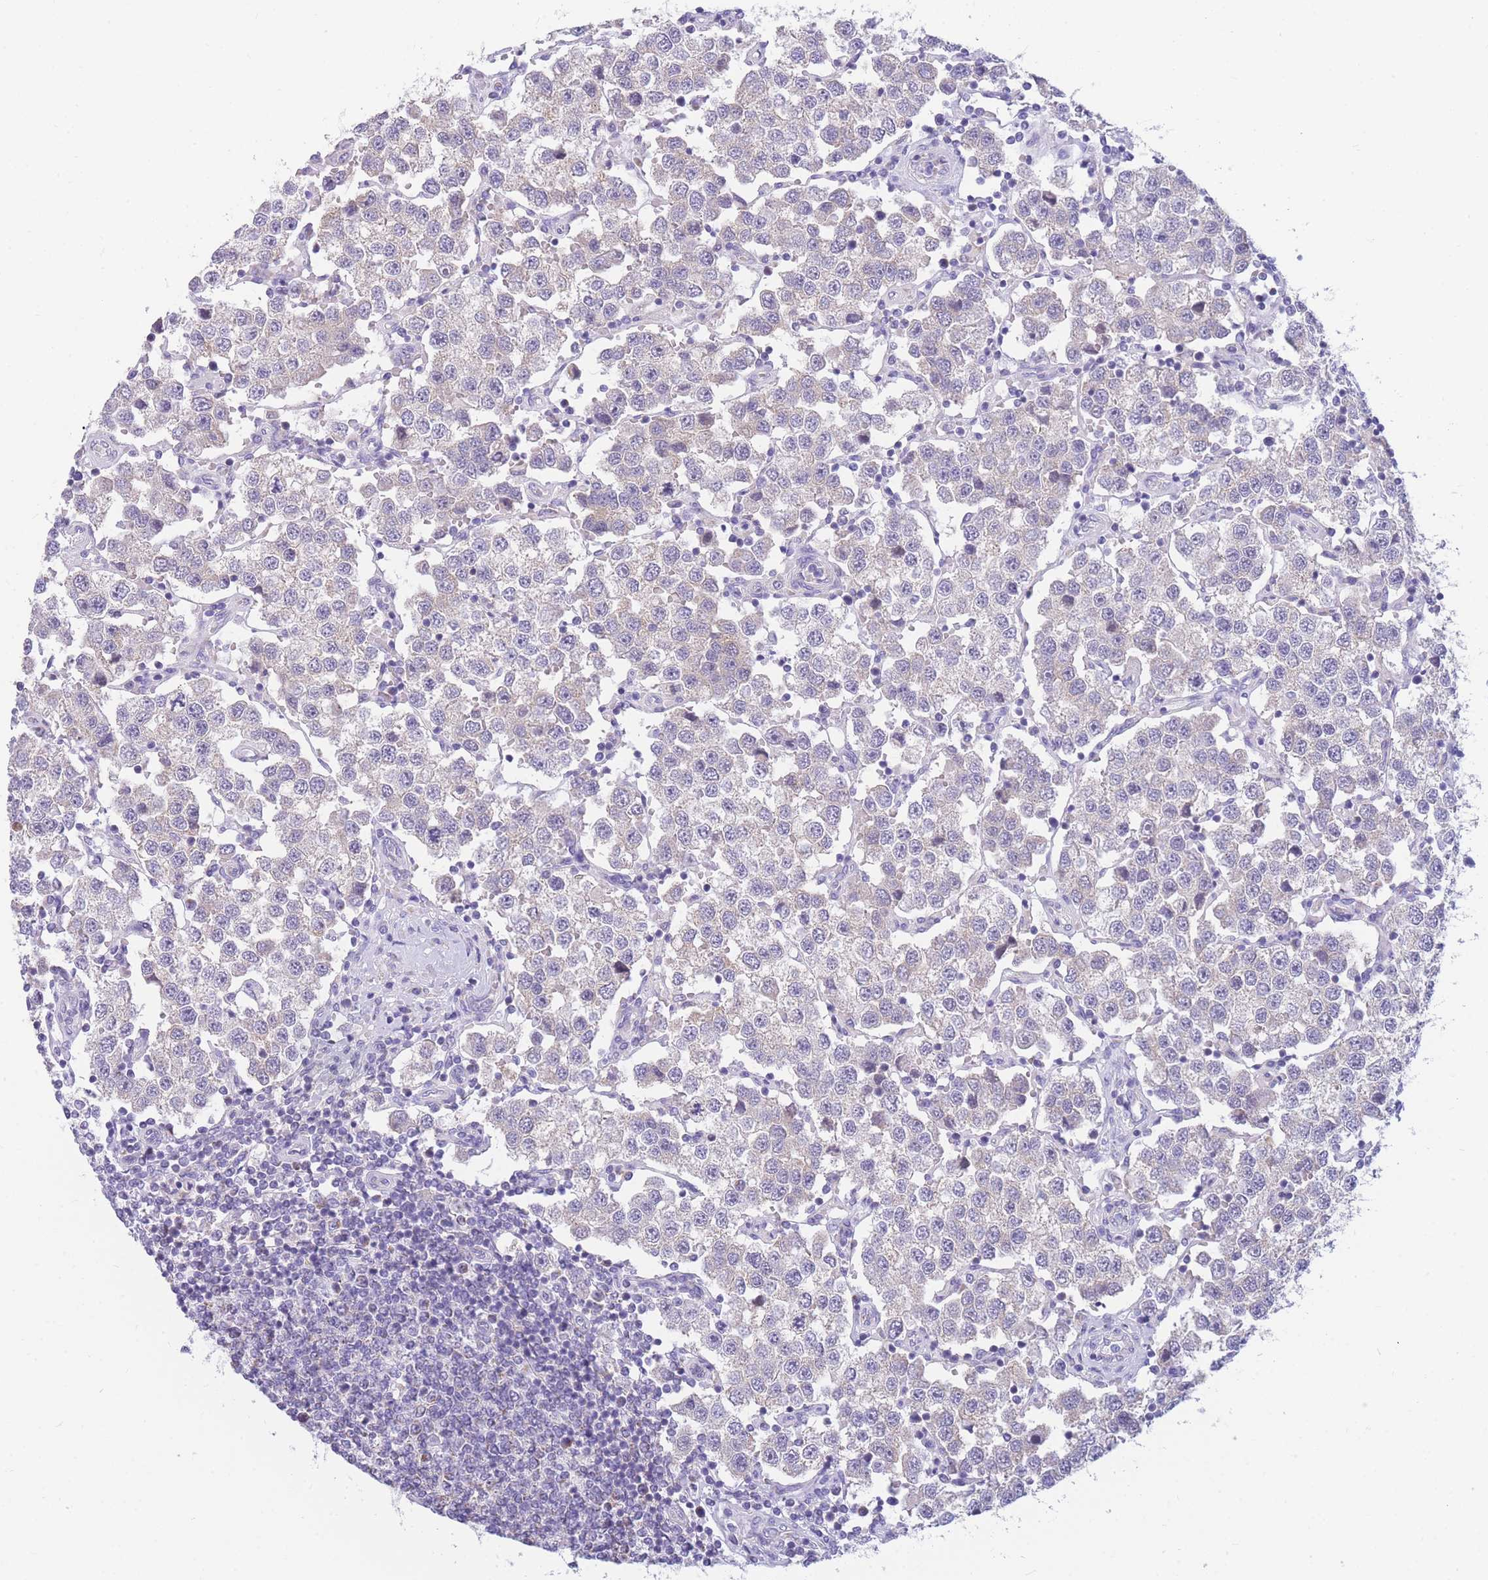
{"staining": {"intensity": "negative", "quantity": "none", "location": "none"}, "tissue": "testis cancer", "cell_type": "Tumor cells", "image_type": "cancer", "snomed": [{"axis": "morphology", "description": "Seminoma, NOS"}, {"axis": "topography", "description": "Testis"}], "caption": "Protein analysis of seminoma (testis) shows no significant staining in tumor cells. (DAB (3,3'-diaminobenzidine) immunohistochemistry with hematoxylin counter stain).", "gene": "DHRS11", "patient": {"sex": "male", "age": 37}}